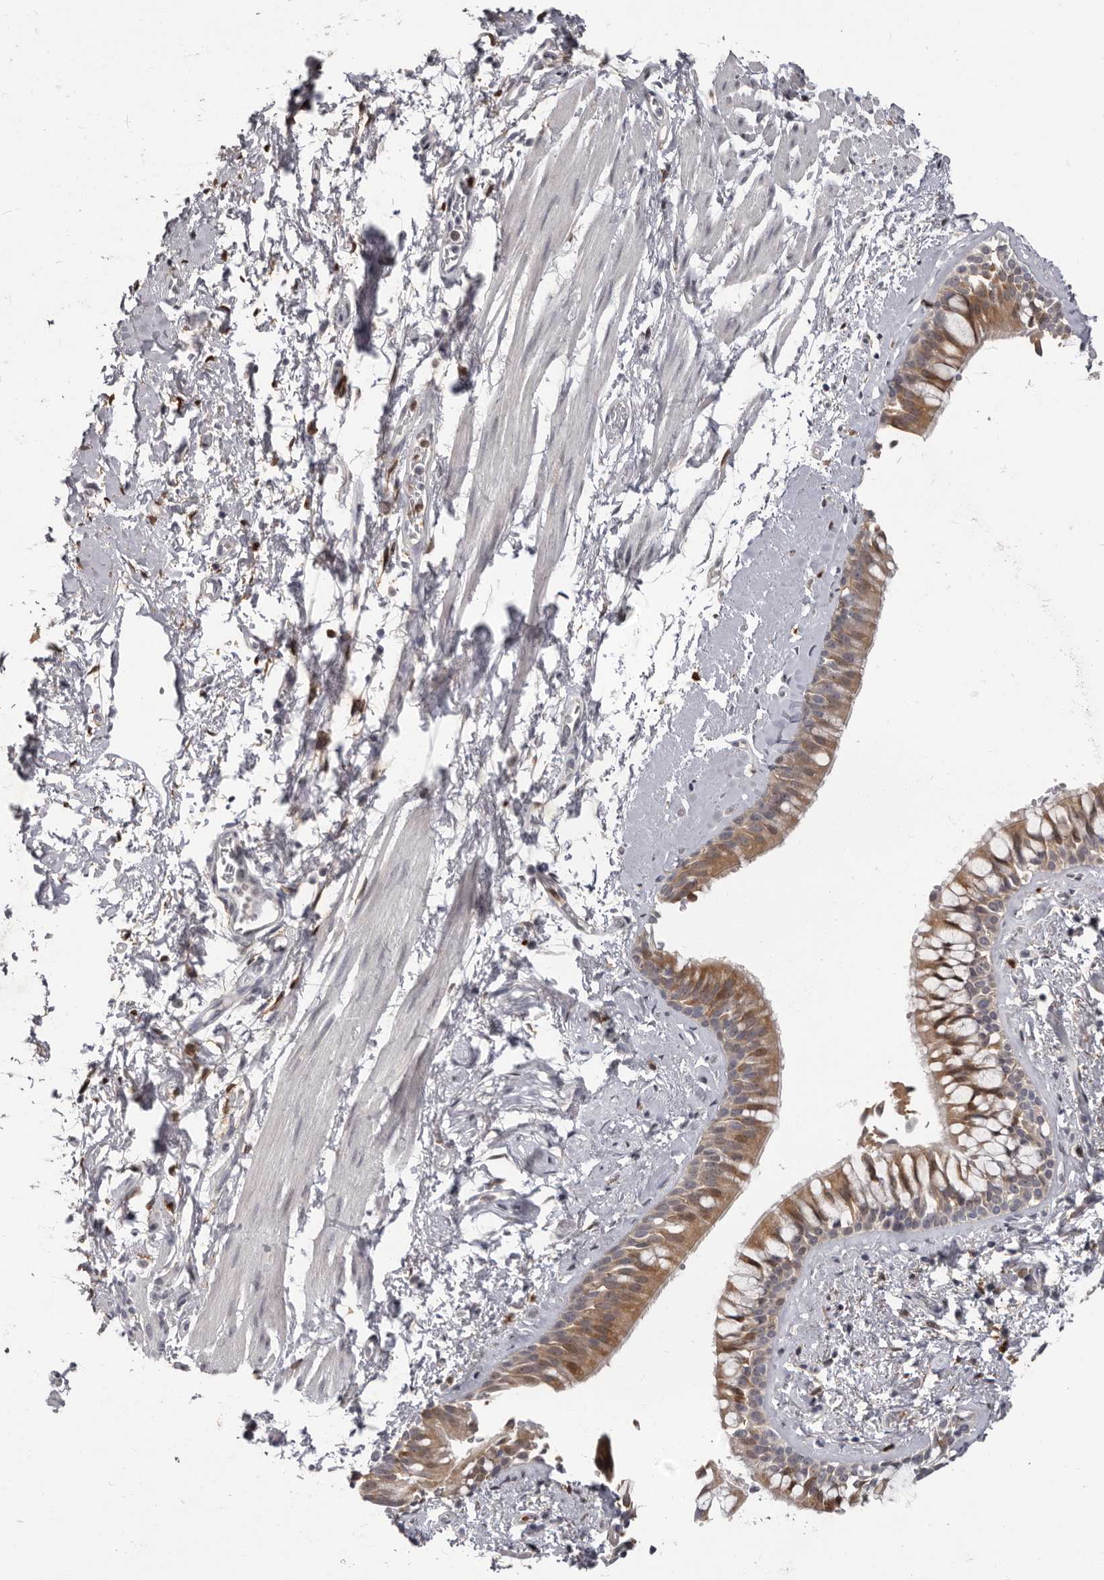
{"staining": {"intensity": "moderate", "quantity": ">75%", "location": "cytoplasmic/membranous"}, "tissue": "bronchus", "cell_type": "Respiratory epithelial cells", "image_type": "normal", "snomed": [{"axis": "morphology", "description": "Normal tissue, NOS"}, {"axis": "morphology", "description": "Inflammation, NOS"}, {"axis": "topography", "description": "Cartilage tissue"}, {"axis": "topography", "description": "Bronchus"}, {"axis": "topography", "description": "Lung"}], "caption": "IHC image of benign bronchus: human bronchus stained using immunohistochemistry reveals medium levels of moderate protein expression localized specifically in the cytoplasmic/membranous of respiratory epithelial cells, appearing as a cytoplasmic/membranous brown color.", "gene": "GPR157", "patient": {"sex": "female", "age": 64}}